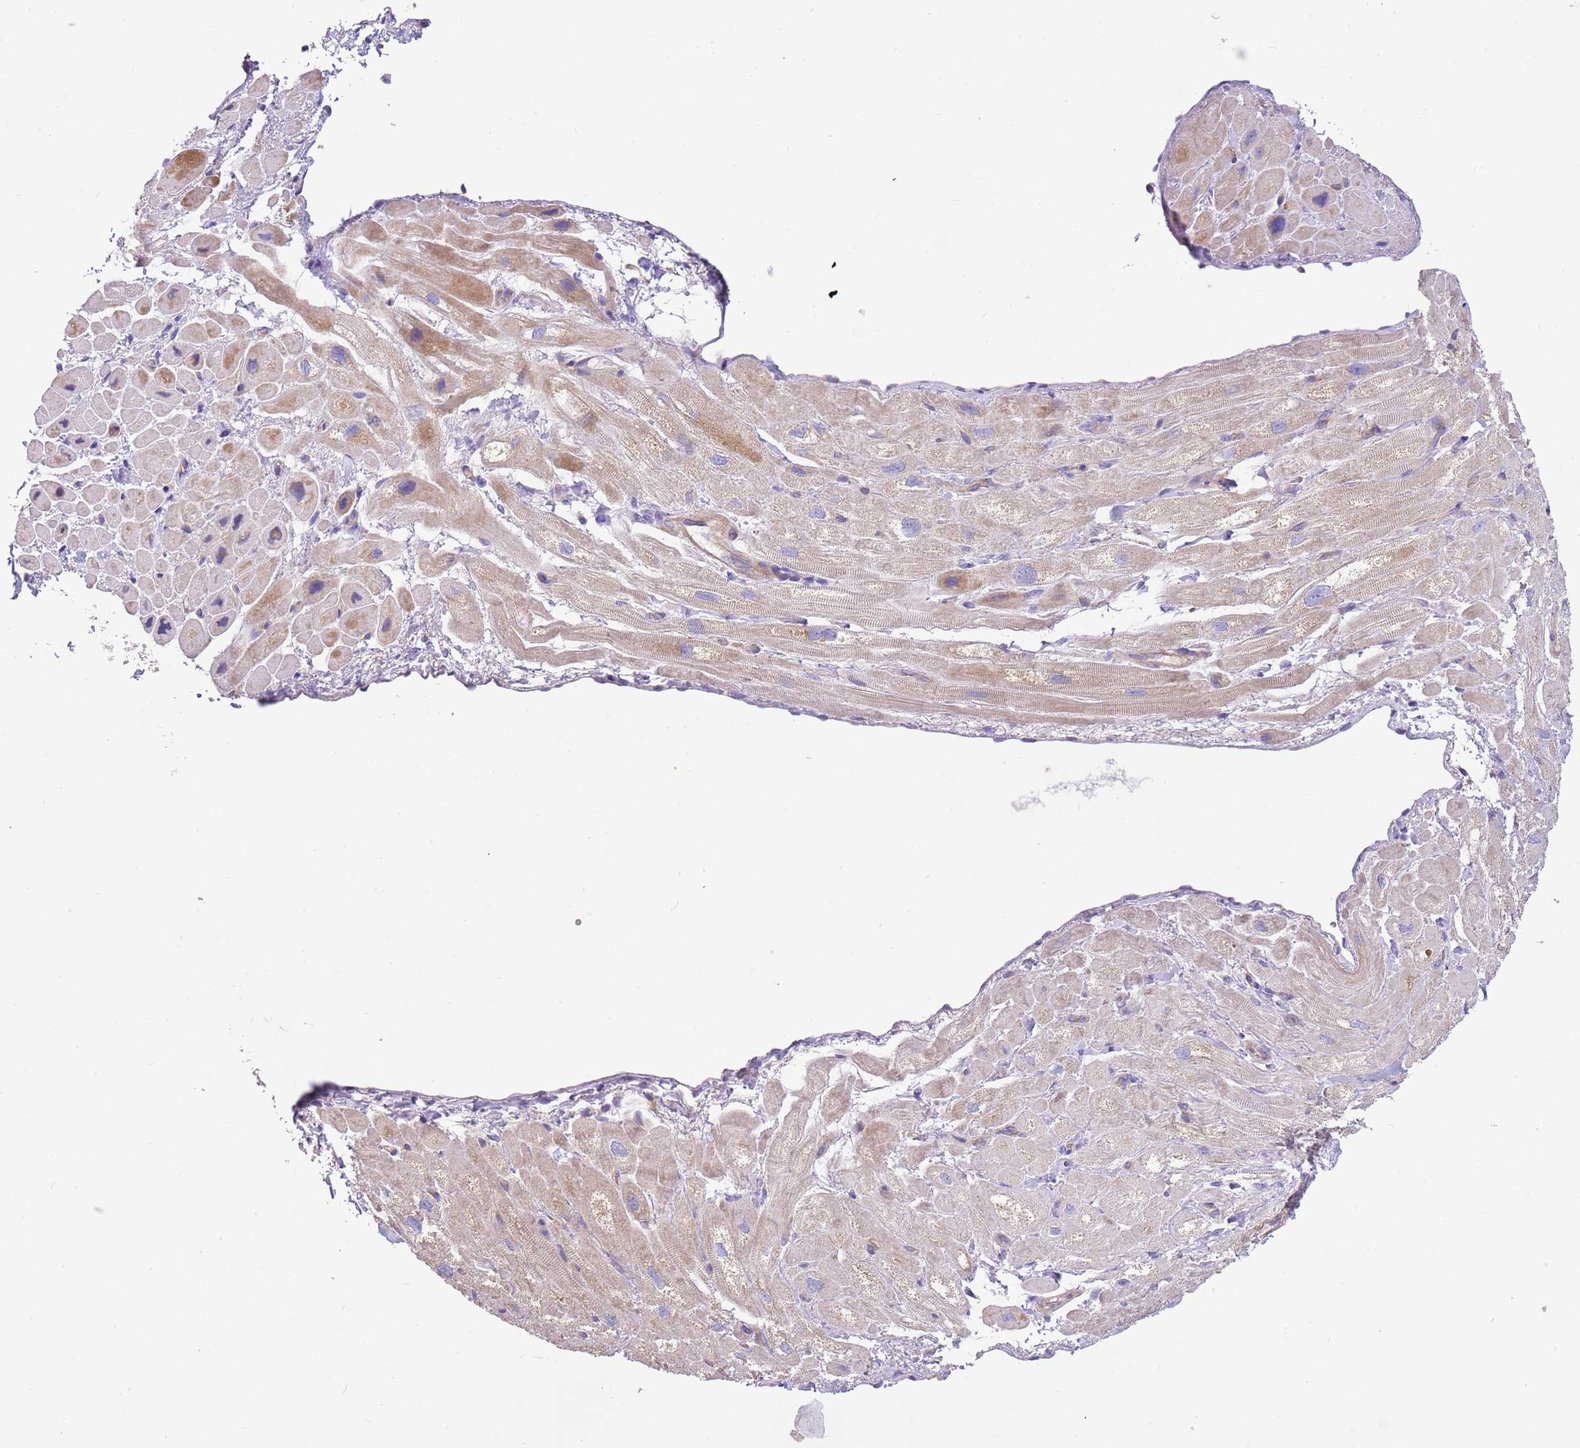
{"staining": {"intensity": "moderate", "quantity": "<25%", "location": "cytoplasmic/membranous"}, "tissue": "heart muscle", "cell_type": "Cardiomyocytes", "image_type": "normal", "snomed": [{"axis": "morphology", "description": "Normal tissue, NOS"}, {"axis": "topography", "description": "Heart"}], "caption": "Brown immunohistochemical staining in benign heart muscle exhibits moderate cytoplasmic/membranous expression in about <25% of cardiomyocytes. (Brightfield microscopy of DAB IHC at high magnification).", "gene": "SERINC3", "patient": {"sex": "male", "age": 65}}